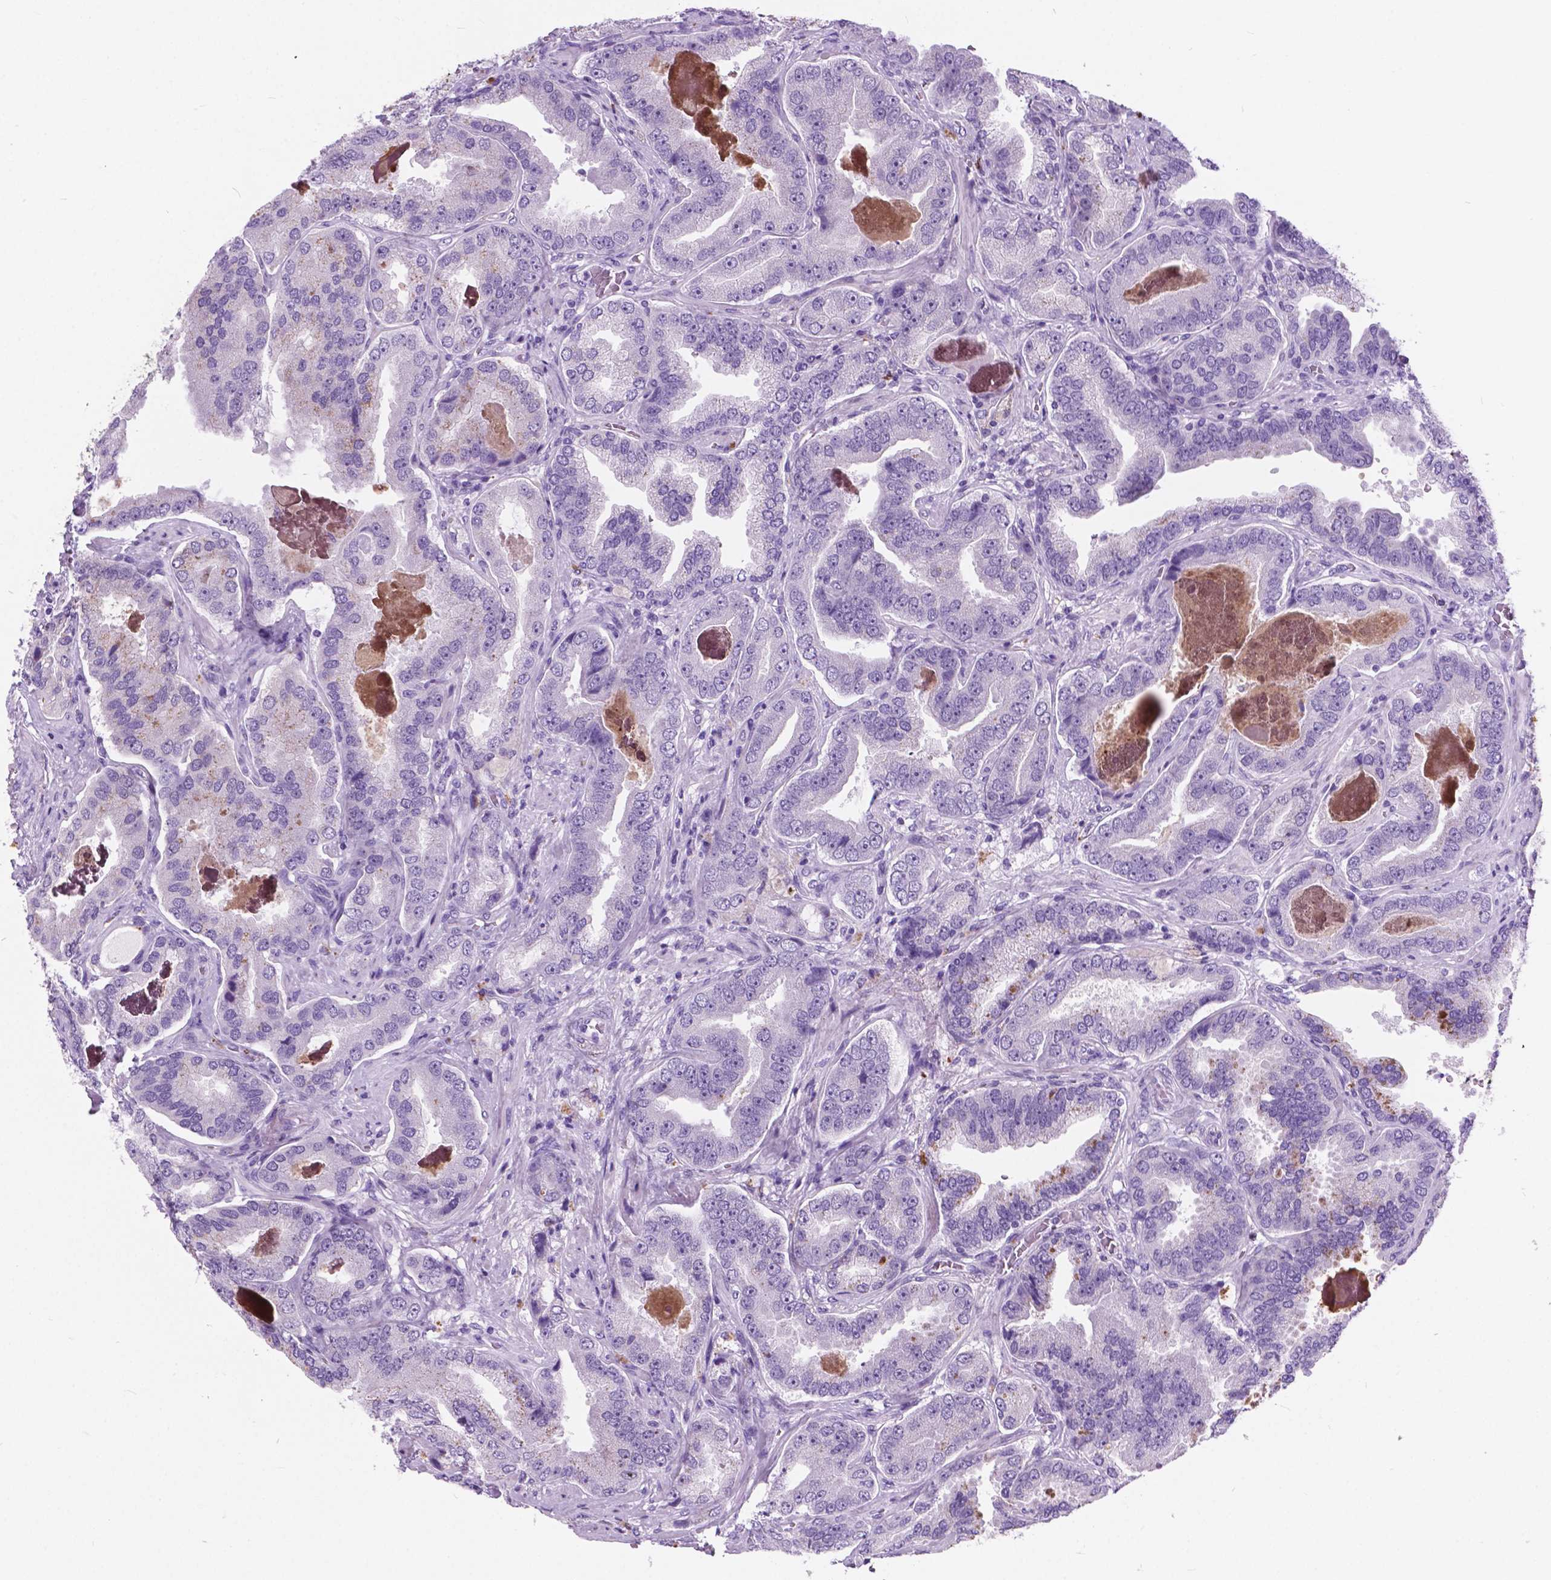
{"staining": {"intensity": "negative", "quantity": "none", "location": "none"}, "tissue": "prostate cancer", "cell_type": "Tumor cells", "image_type": "cancer", "snomed": [{"axis": "morphology", "description": "Adenocarcinoma, NOS"}, {"axis": "topography", "description": "Prostate"}], "caption": "Immunohistochemical staining of prostate cancer (adenocarcinoma) reveals no significant expression in tumor cells.", "gene": "ARMS2", "patient": {"sex": "male", "age": 64}}